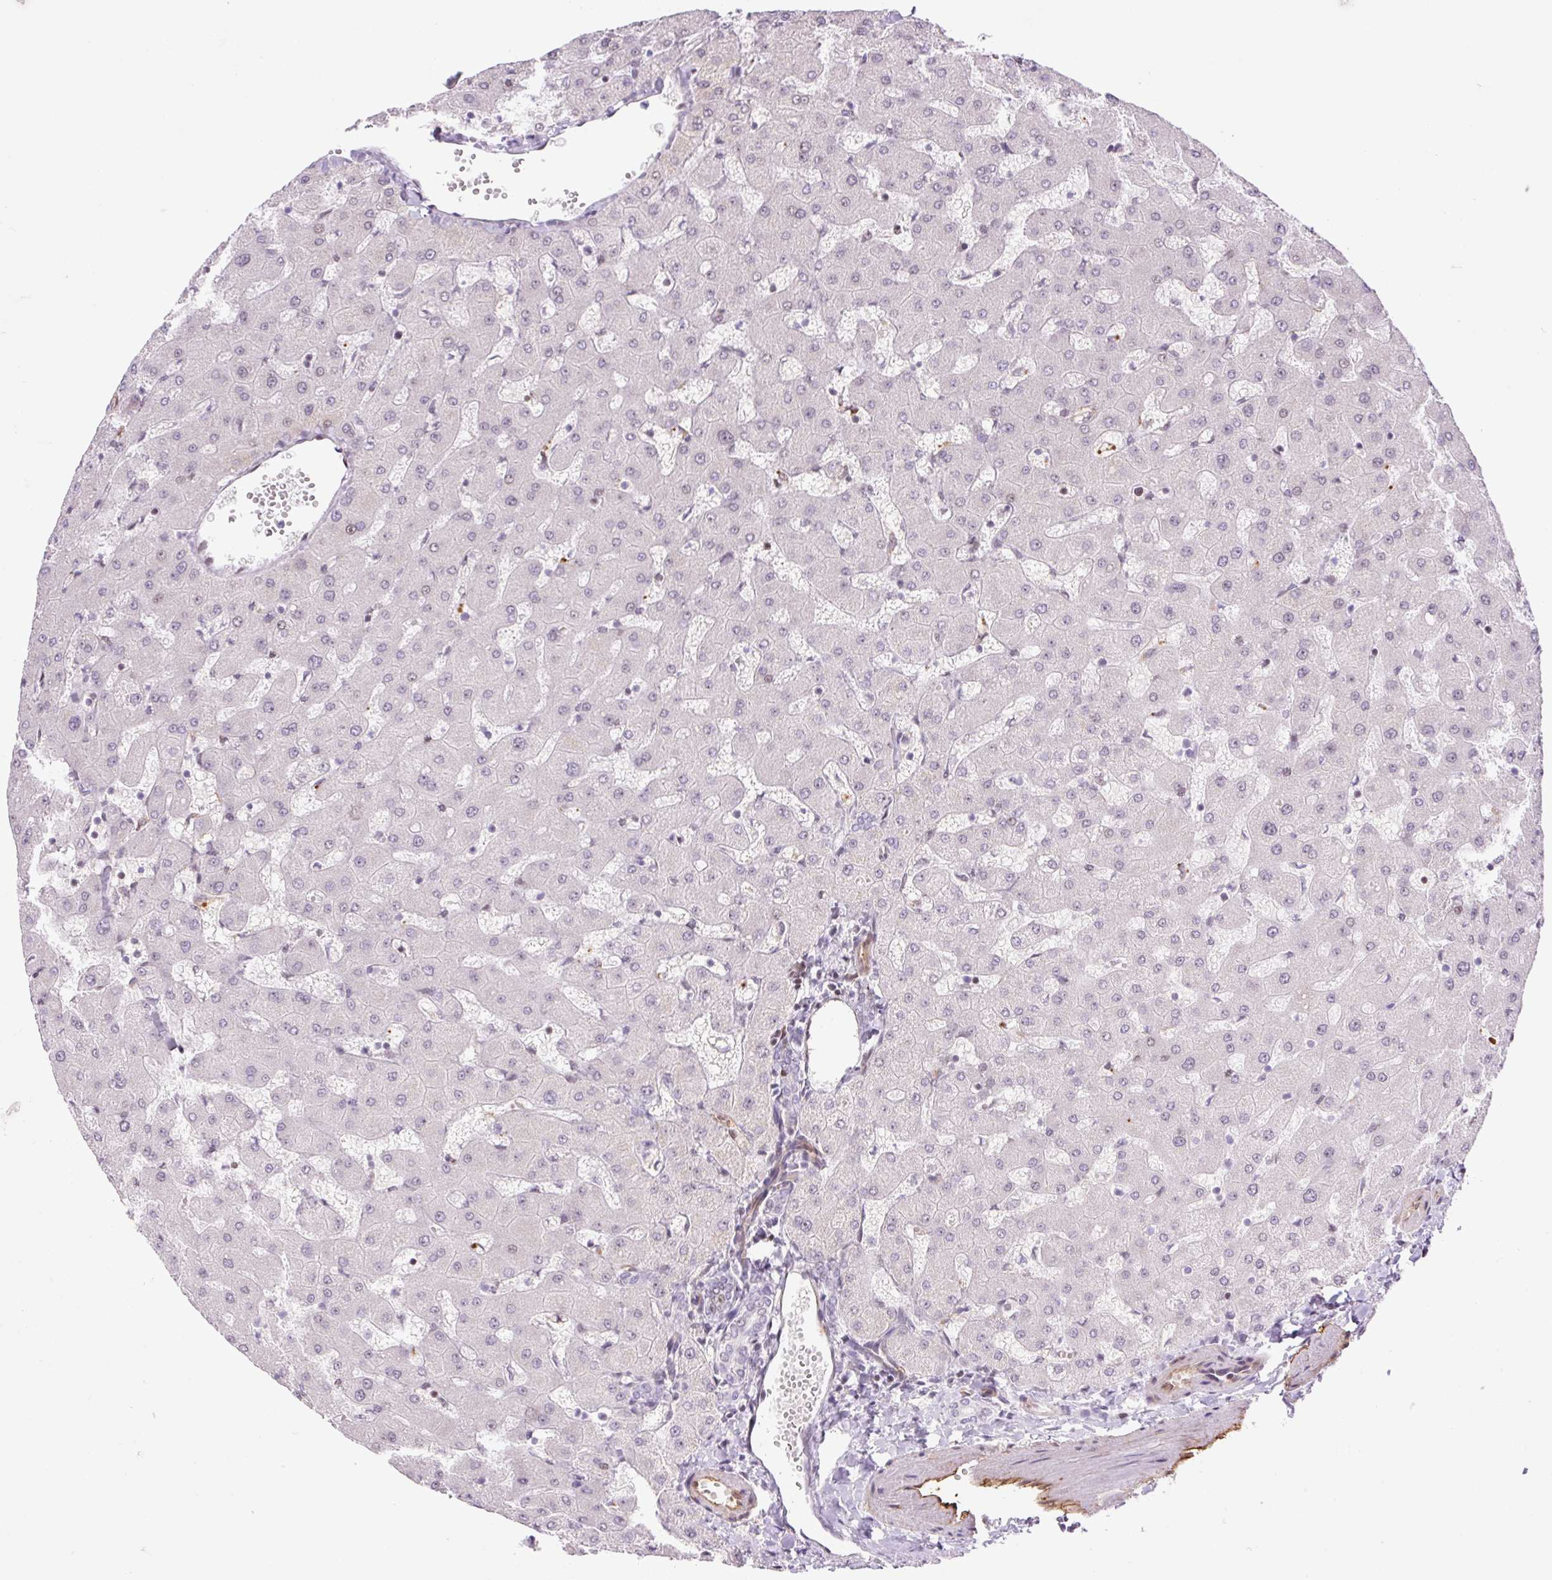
{"staining": {"intensity": "negative", "quantity": "none", "location": "none"}, "tissue": "liver", "cell_type": "Cholangiocytes", "image_type": "normal", "snomed": [{"axis": "morphology", "description": "Normal tissue, NOS"}, {"axis": "topography", "description": "Liver"}], "caption": "IHC image of benign human liver stained for a protein (brown), which displays no expression in cholangiocytes. The staining was performed using DAB (3,3'-diaminobenzidine) to visualize the protein expression in brown, while the nuclei were stained in blue with hematoxylin (Magnification: 20x).", "gene": "ENSG00000268750", "patient": {"sex": "female", "age": 63}}